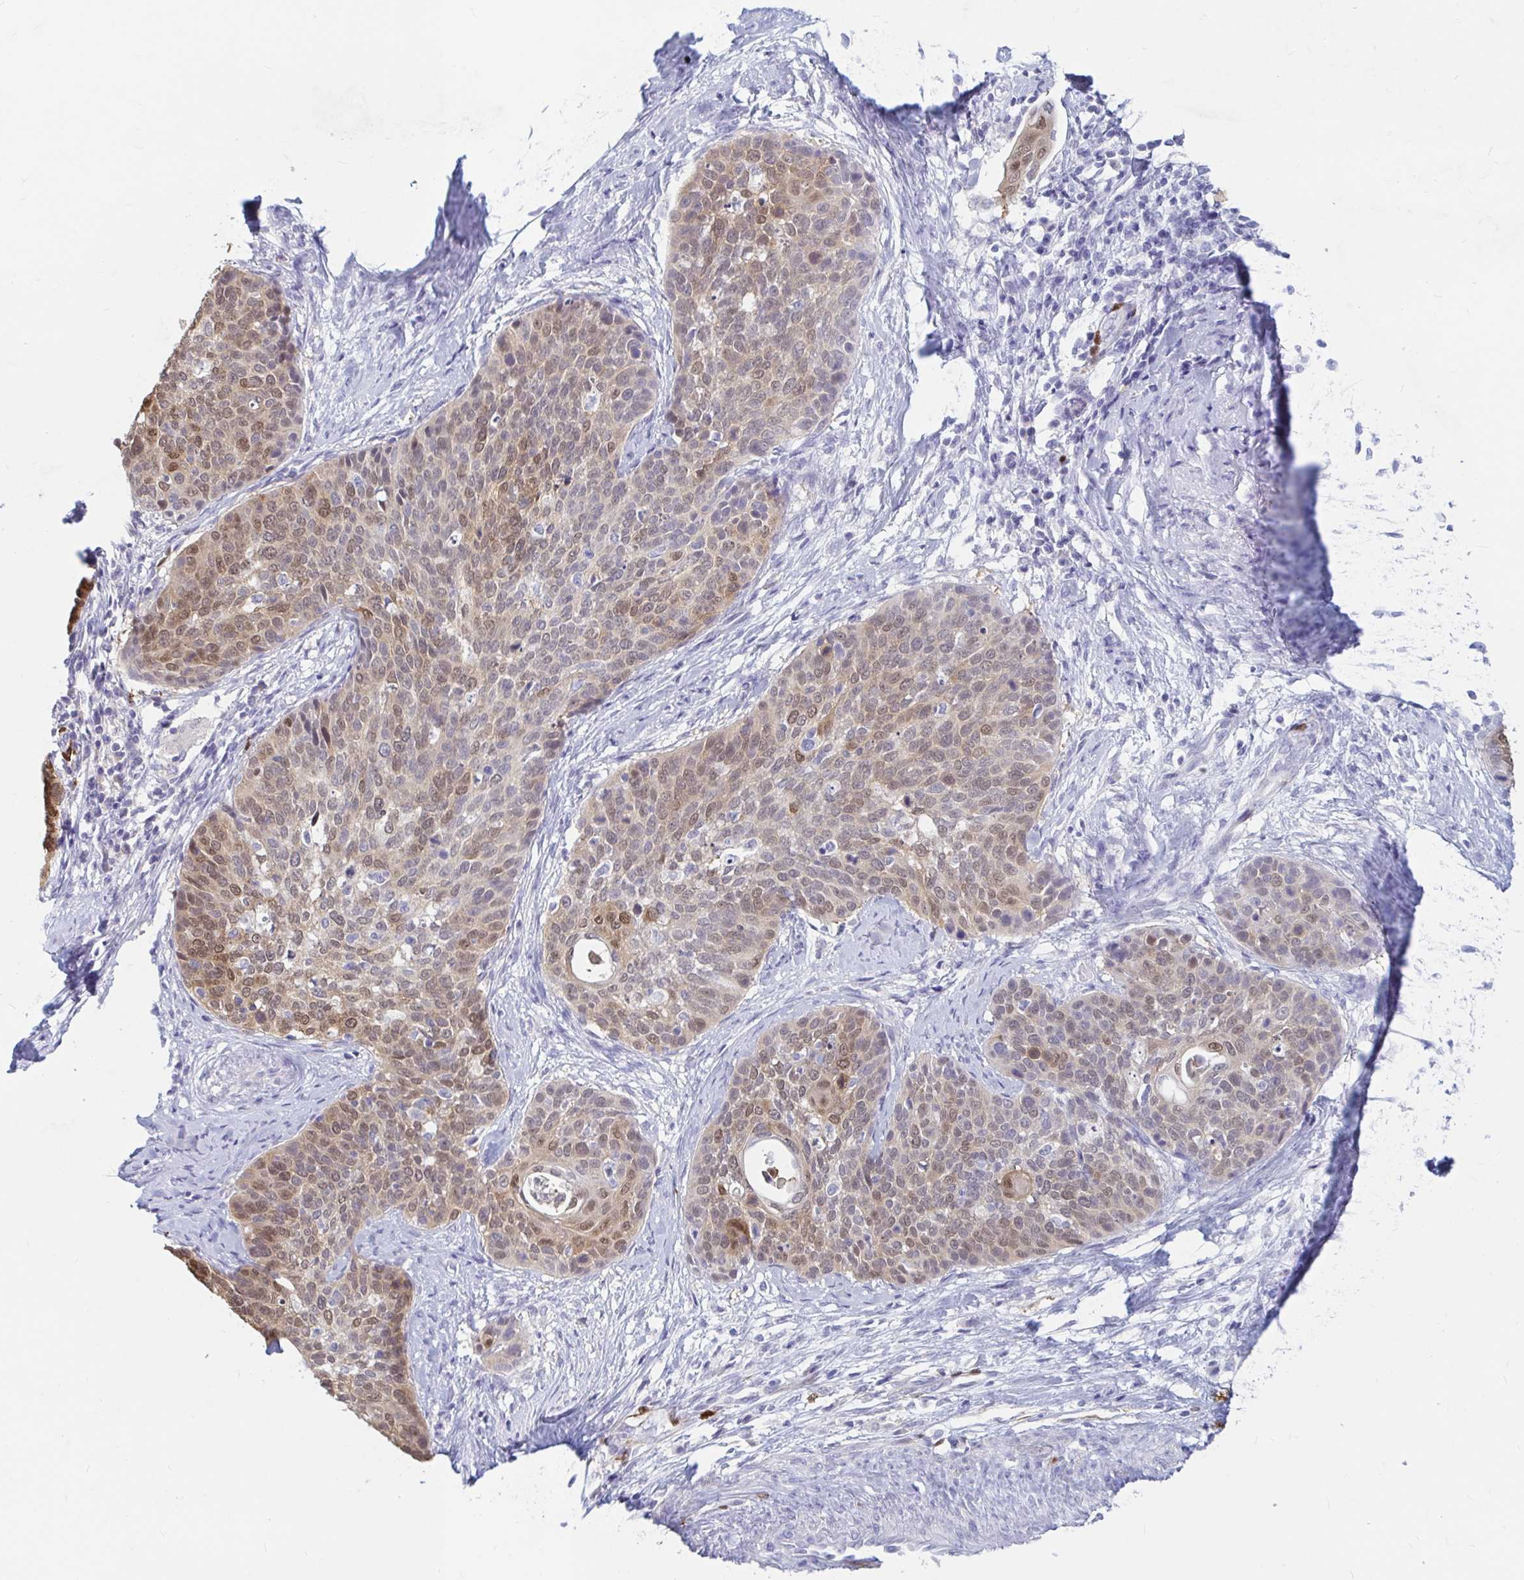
{"staining": {"intensity": "moderate", "quantity": ">75%", "location": "cytoplasmic/membranous,nuclear"}, "tissue": "cervical cancer", "cell_type": "Tumor cells", "image_type": "cancer", "snomed": [{"axis": "morphology", "description": "Squamous cell carcinoma, NOS"}, {"axis": "topography", "description": "Cervix"}], "caption": "There is medium levels of moderate cytoplasmic/membranous and nuclear staining in tumor cells of cervical squamous cell carcinoma, as demonstrated by immunohistochemical staining (brown color).", "gene": "ADH1A", "patient": {"sex": "female", "age": 69}}